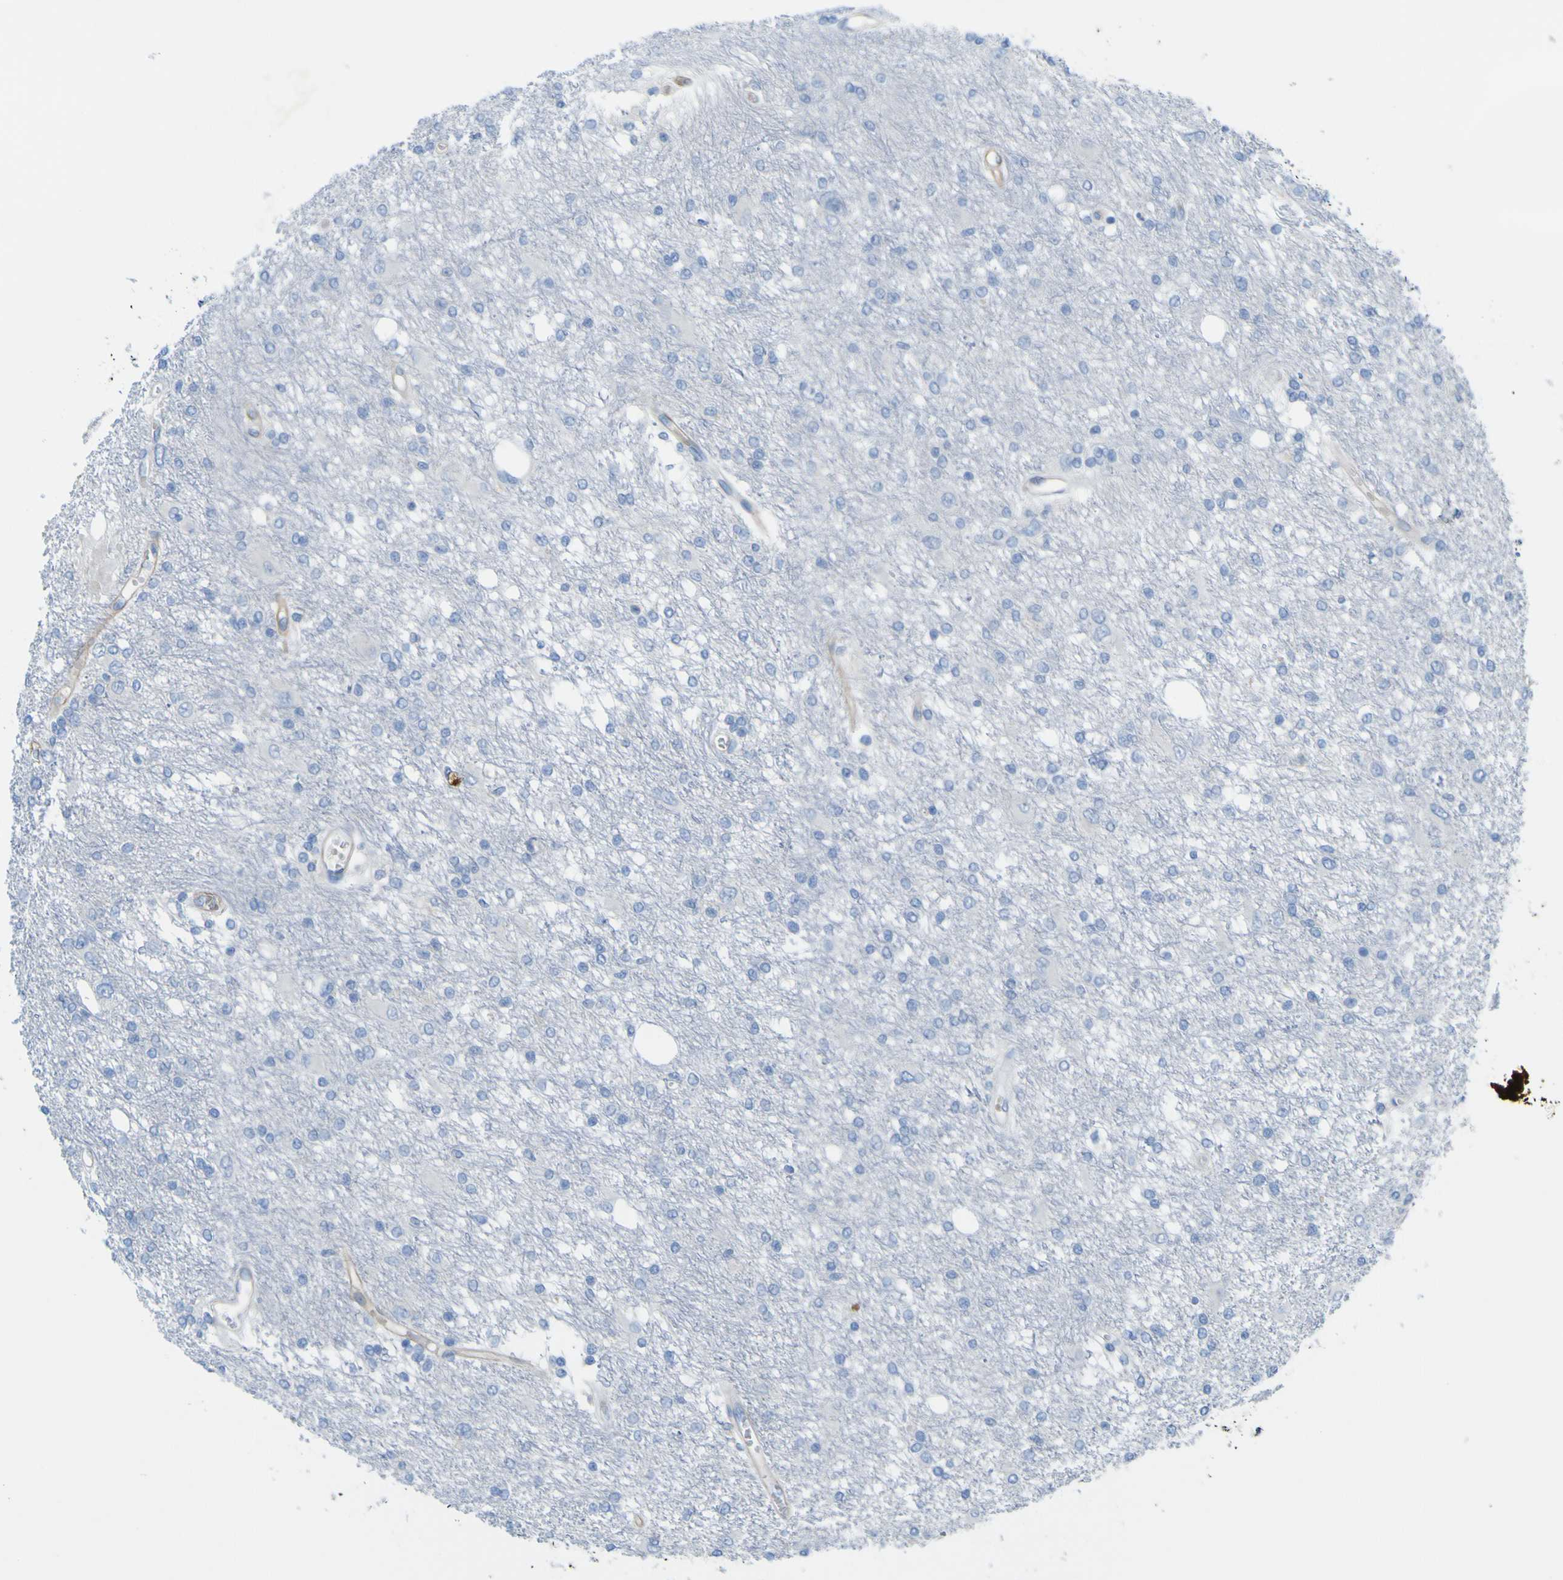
{"staining": {"intensity": "negative", "quantity": "none", "location": "none"}, "tissue": "glioma", "cell_type": "Tumor cells", "image_type": "cancer", "snomed": [{"axis": "morphology", "description": "Glioma, malignant, High grade"}, {"axis": "topography", "description": "Brain"}], "caption": "Immunohistochemistry photomicrograph of human malignant glioma (high-grade) stained for a protein (brown), which exhibits no expression in tumor cells. (DAB (3,3'-diaminobenzidine) immunohistochemistry (IHC), high magnification).", "gene": "CD93", "patient": {"sex": "female", "age": 59}}